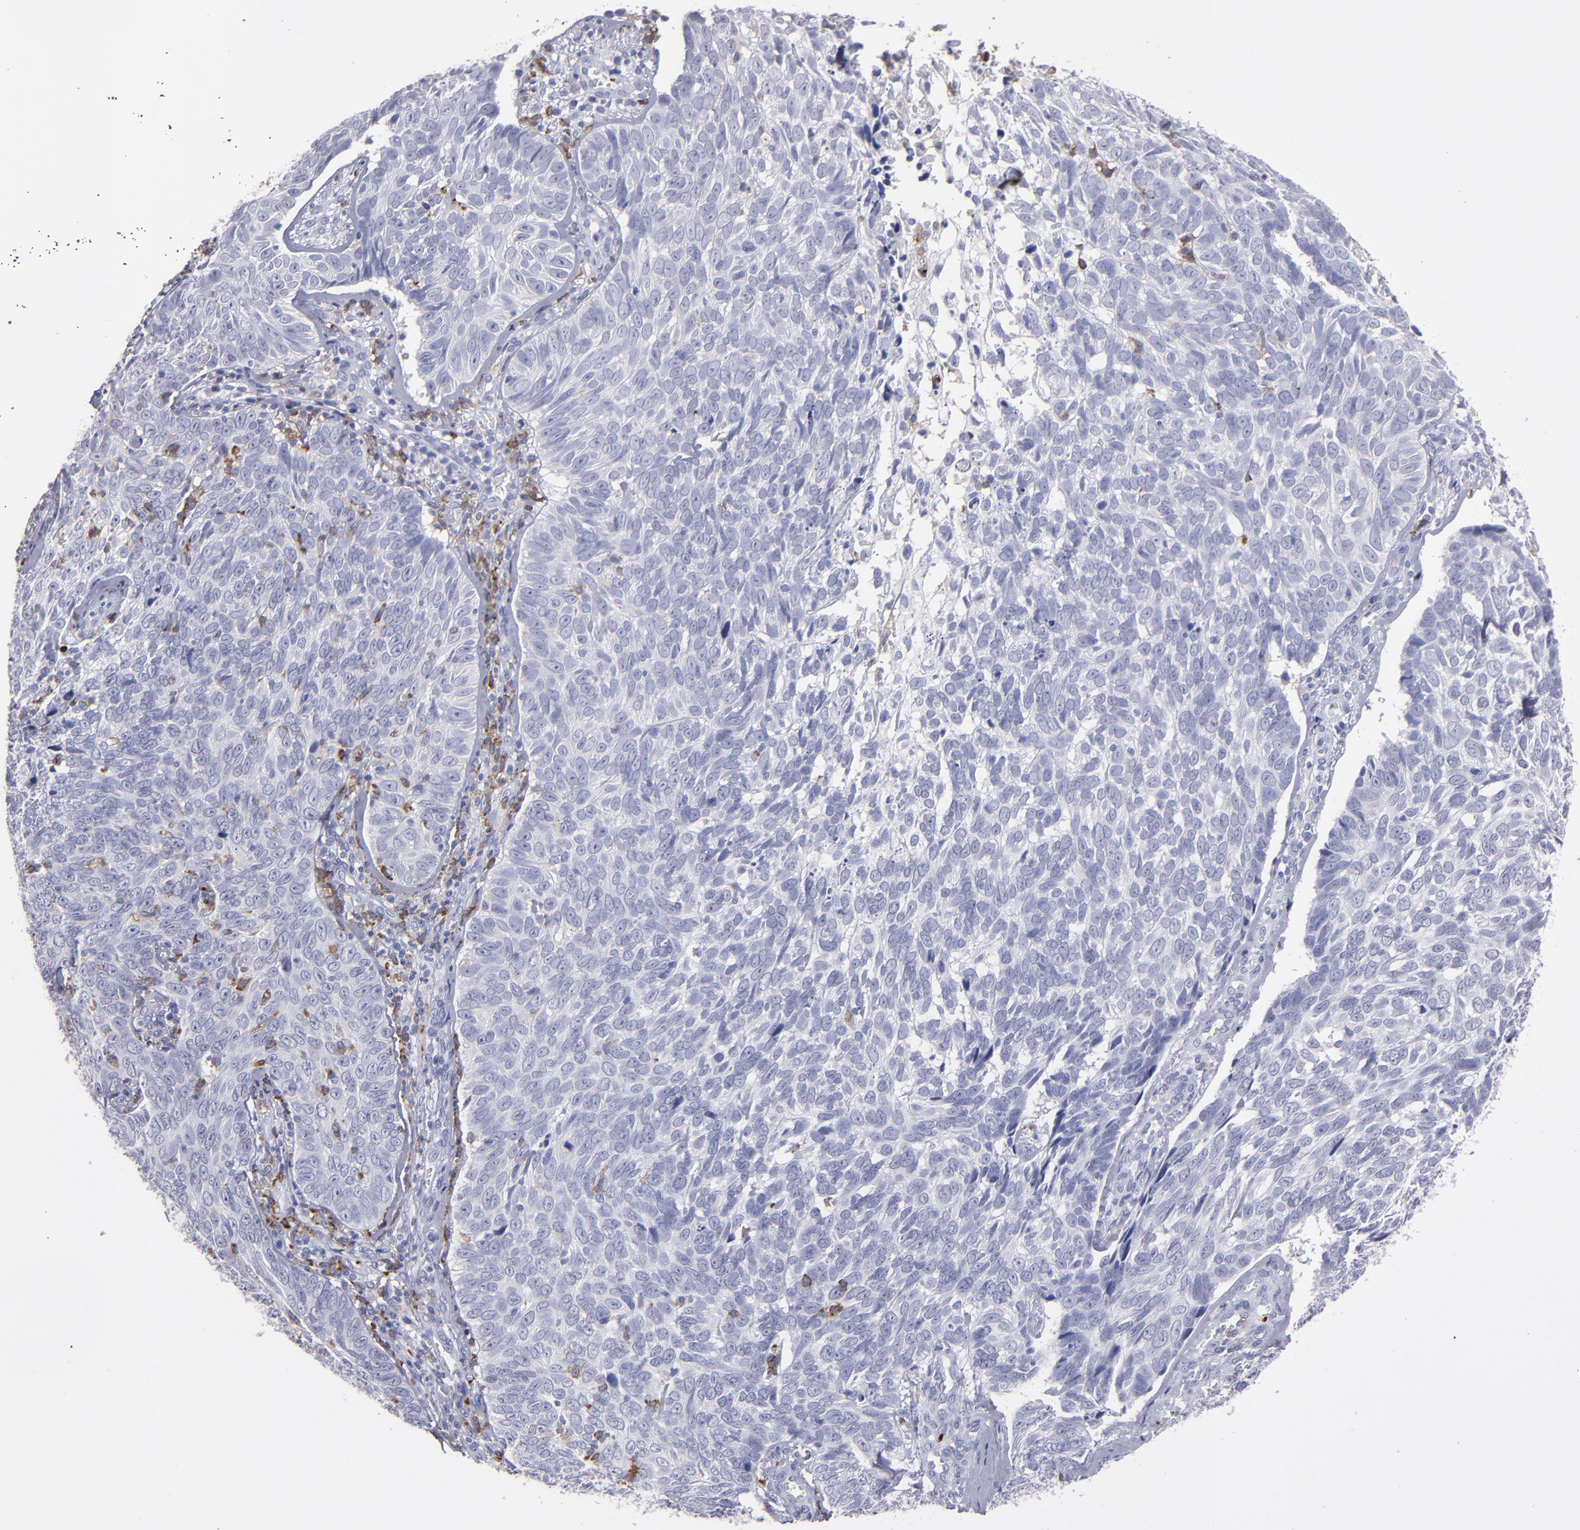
{"staining": {"intensity": "negative", "quantity": "none", "location": "none"}, "tissue": "skin cancer", "cell_type": "Tumor cells", "image_type": "cancer", "snomed": [{"axis": "morphology", "description": "Basal cell carcinoma"}, {"axis": "topography", "description": "Skin"}], "caption": "Immunohistochemistry (IHC) of skin cancer (basal cell carcinoma) displays no staining in tumor cells.", "gene": "CD36", "patient": {"sex": "male", "age": 72}}